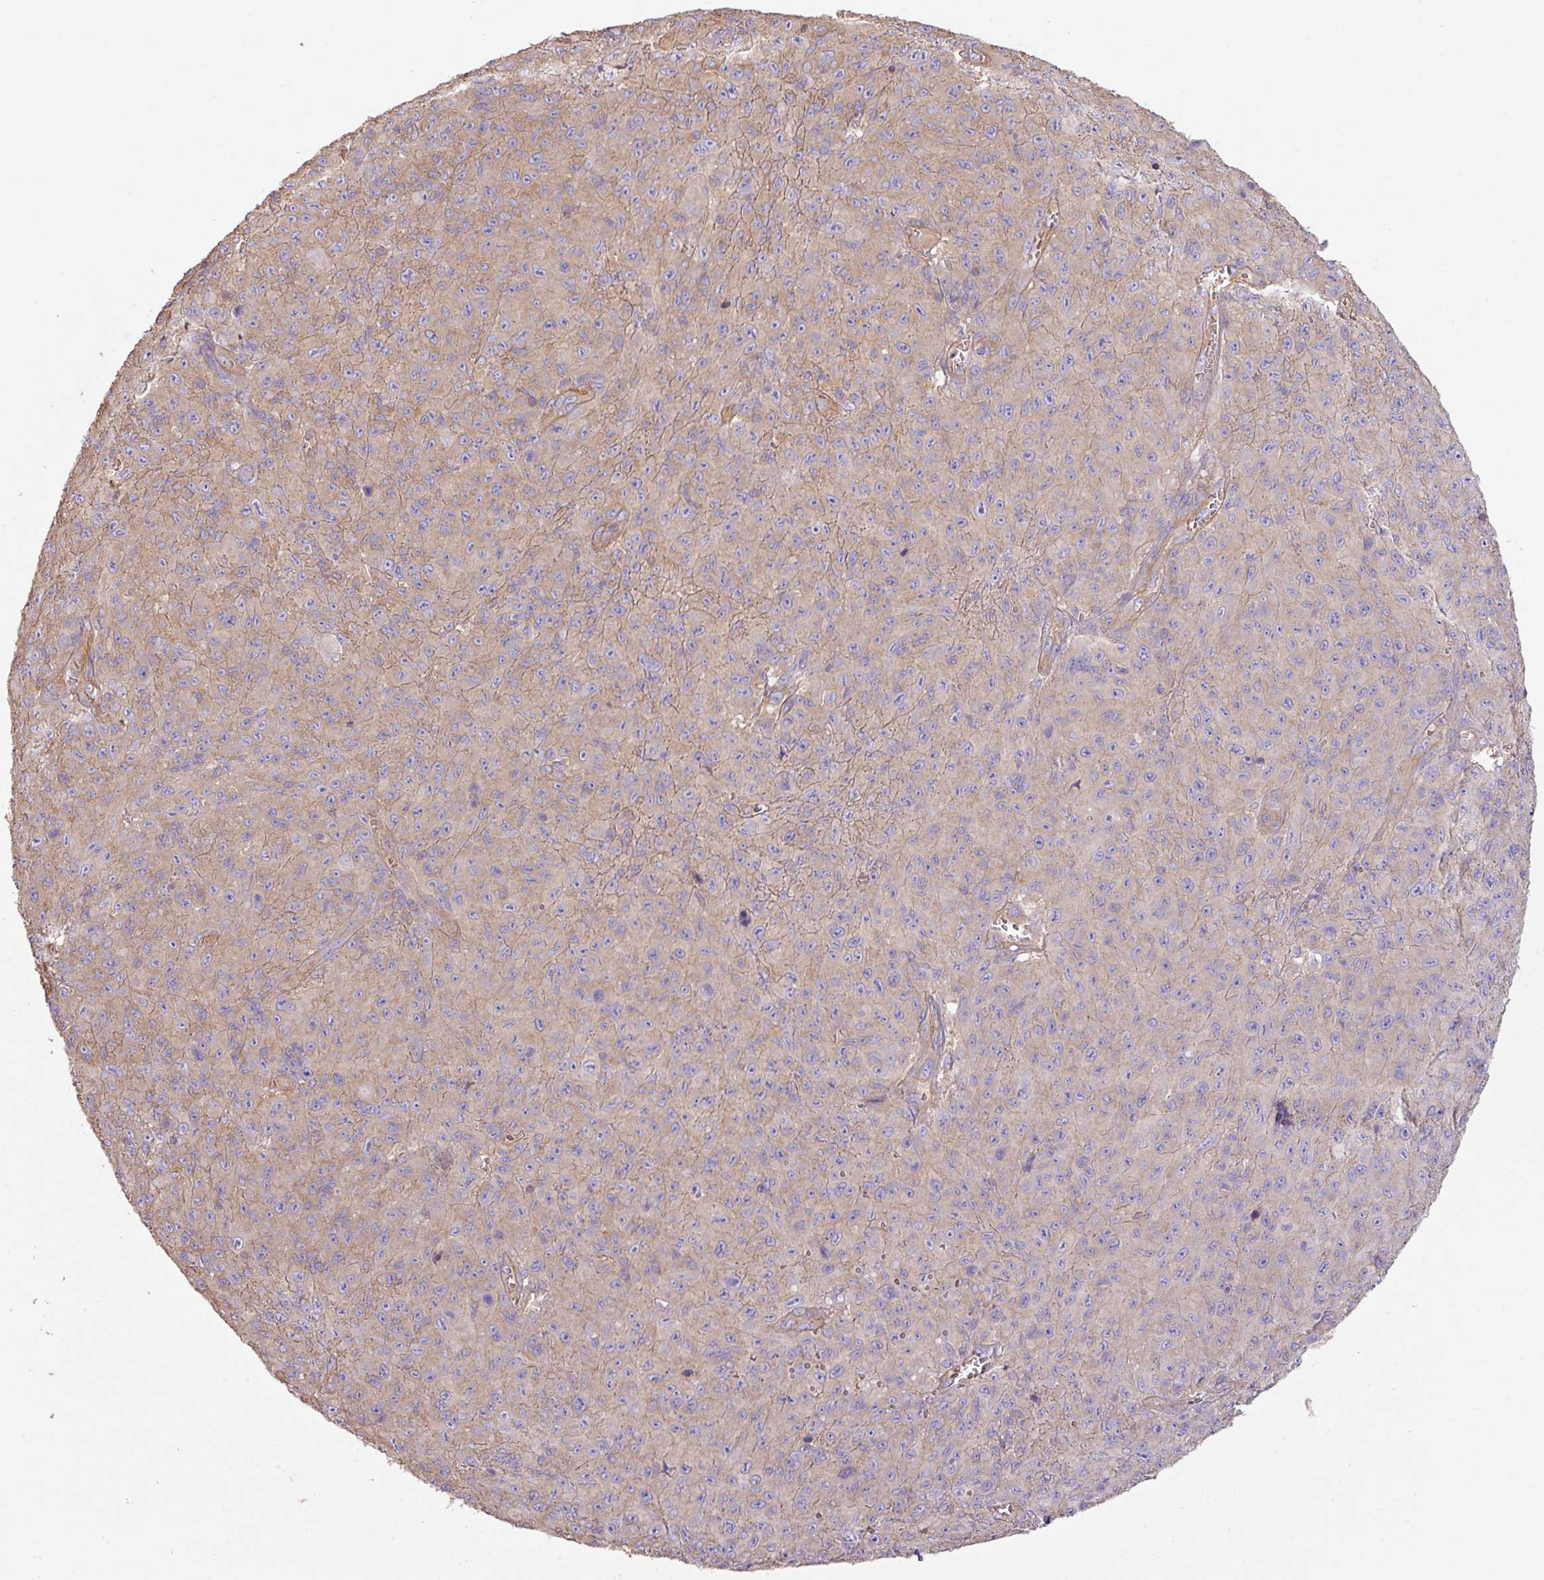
{"staining": {"intensity": "weak", "quantity": "25%-75%", "location": "cytoplasmic/membranous"}, "tissue": "melanoma", "cell_type": "Tumor cells", "image_type": "cancer", "snomed": [{"axis": "morphology", "description": "Malignant melanoma, NOS"}, {"axis": "topography", "description": "Skin"}], "caption": "Malignant melanoma tissue displays weak cytoplasmic/membranous staining in about 25%-75% of tumor cells The staining was performed using DAB (3,3'-diaminobenzidine) to visualize the protein expression in brown, while the nuclei were stained in blue with hematoxylin (Magnification: 20x).", "gene": "CALML4", "patient": {"sex": "male", "age": 46}}